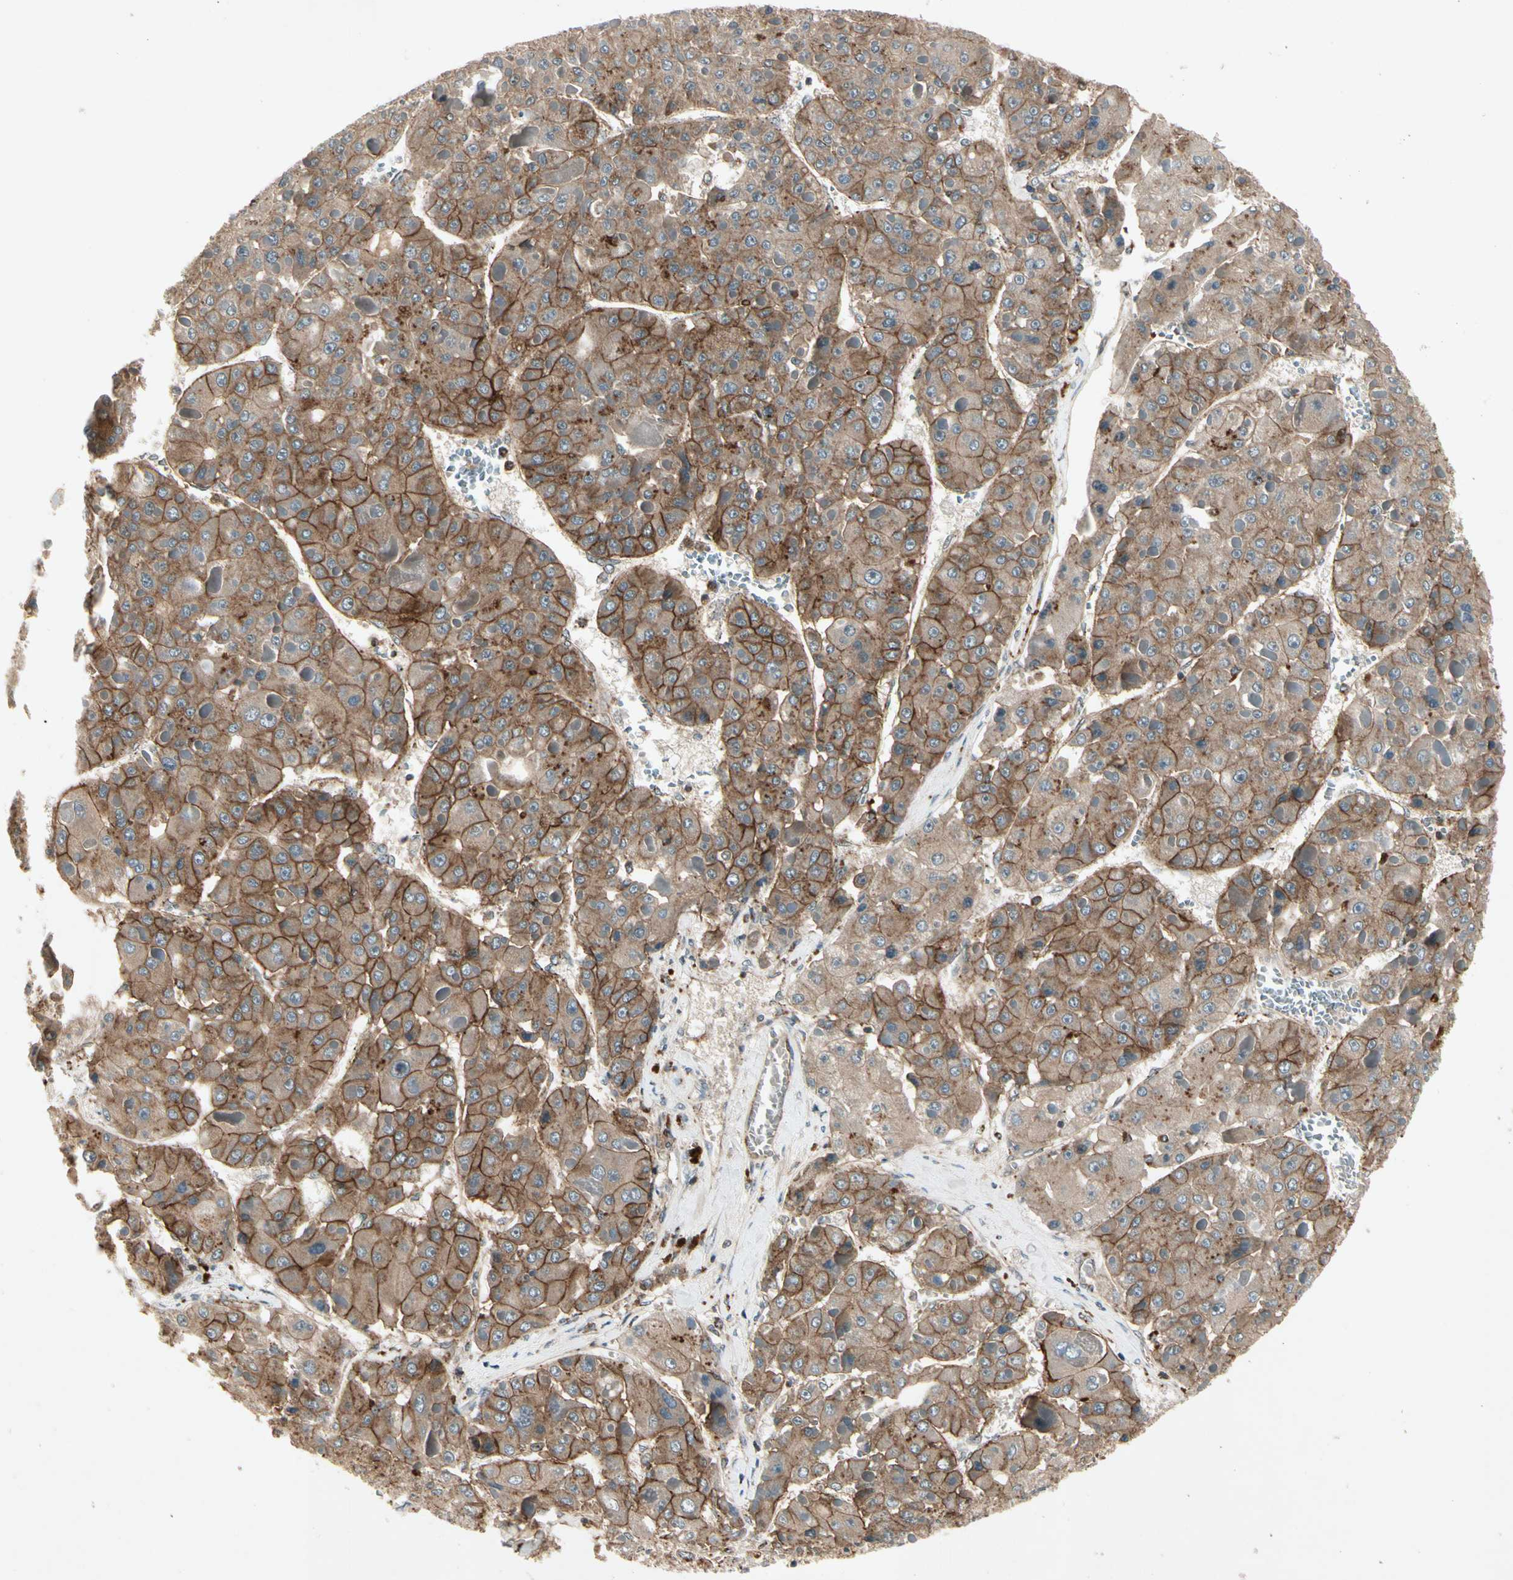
{"staining": {"intensity": "strong", "quantity": ">75%", "location": "cytoplasmic/membranous"}, "tissue": "liver cancer", "cell_type": "Tumor cells", "image_type": "cancer", "snomed": [{"axis": "morphology", "description": "Carcinoma, Hepatocellular, NOS"}, {"axis": "topography", "description": "Liver"}], "caption": "Liver hepatocellular carcinoma was stained to show a protein in brown. There is high levels of strong cytoplasmic/membranous positivity in about >75% of tumor cells. The staining was performed using DAB, with brown indicating positive protein expression. Nuclei are stained blue with hematoxylin.", "gene": "FLOT1", "patient": {"sex": "female", "age": 73}}